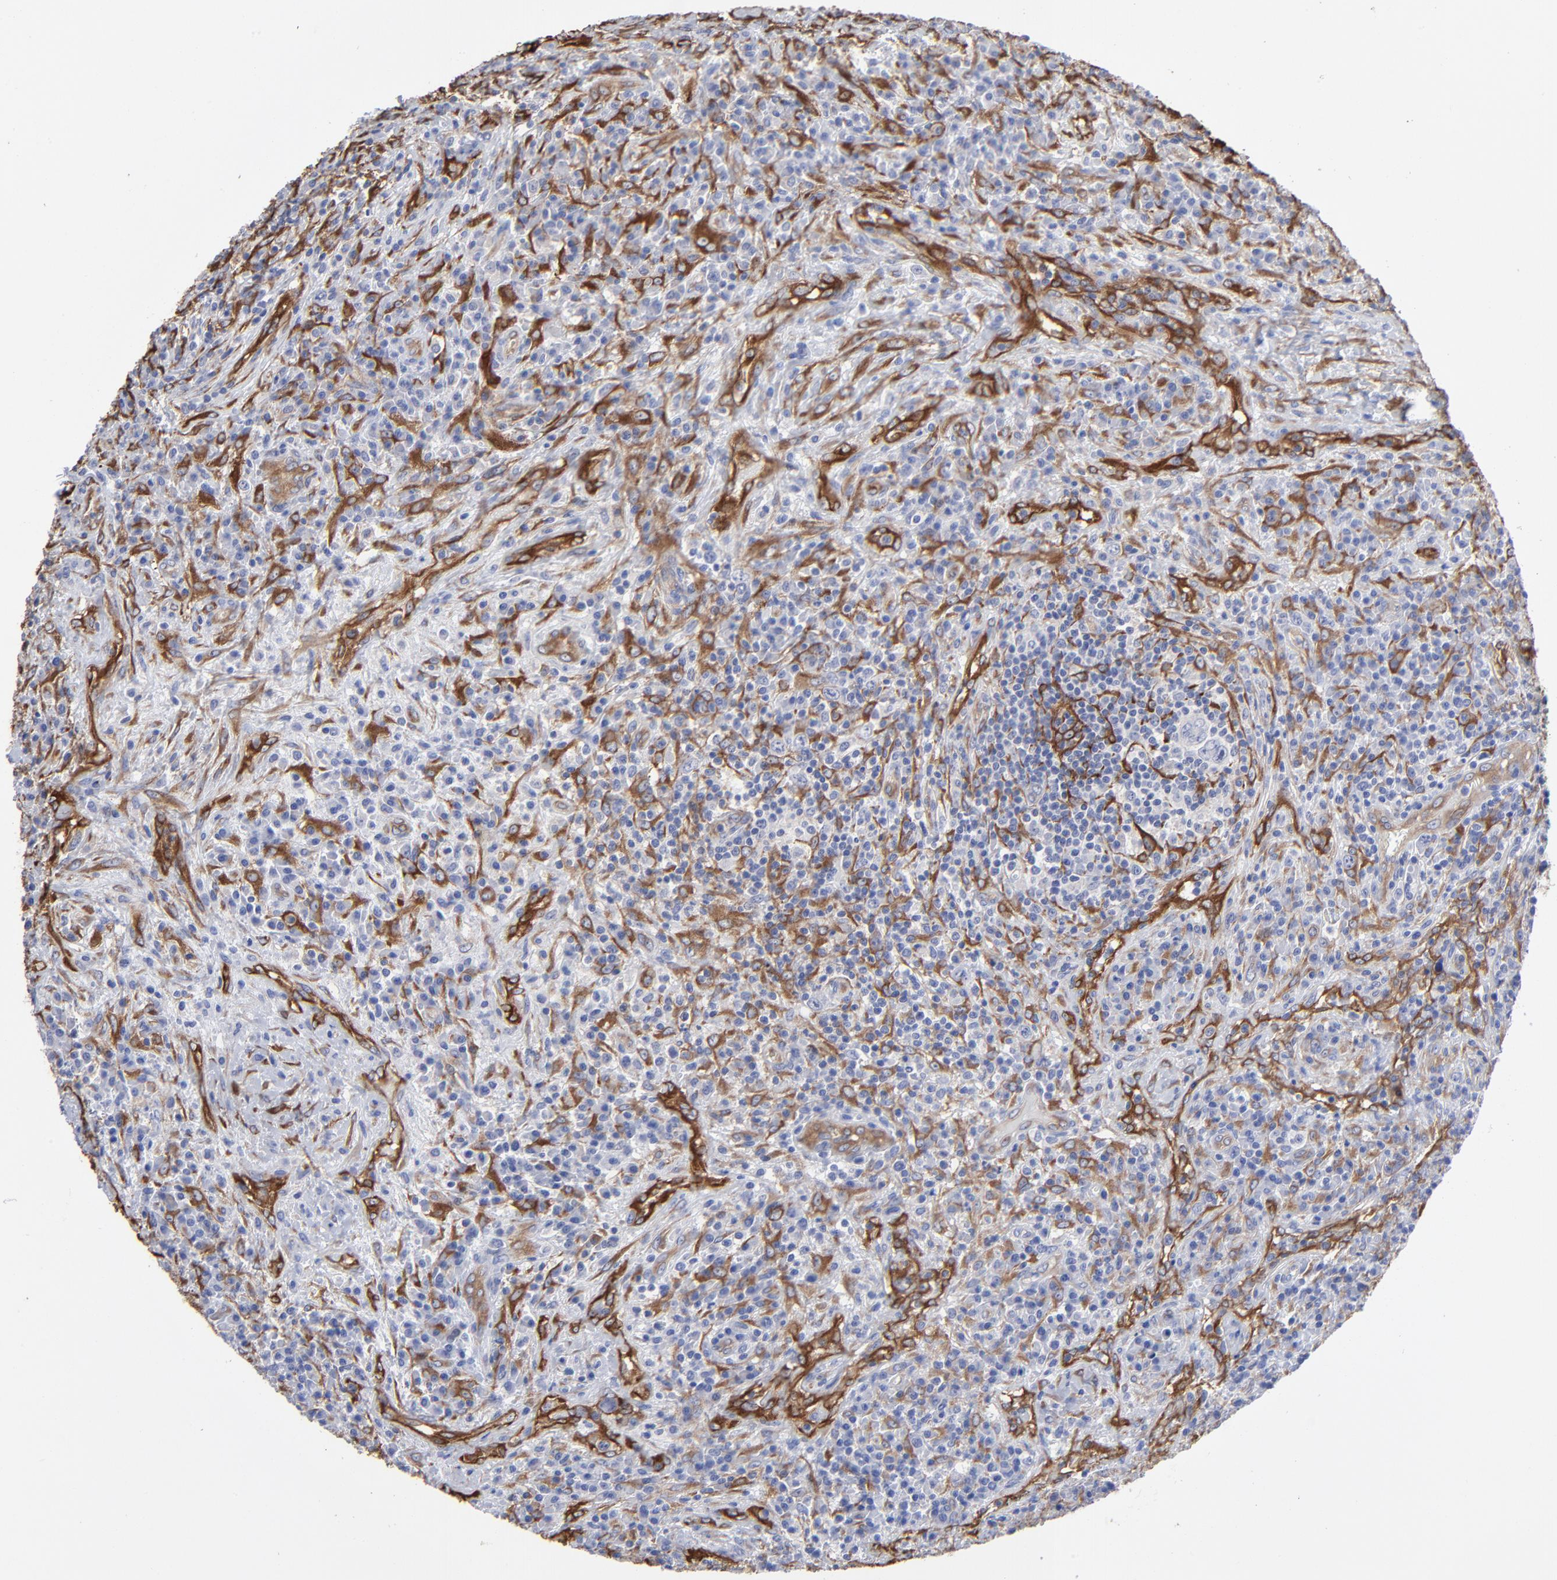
{"staining": {"intensity": "moderate", "quantity": "25%-75%", "location": "cytoplasmic/membranous"}, "tissue": "lymphoma", "cell_type": "Tumor cells", "image_type": "cancer", "snomed": [{"axis": "morphology", "description": "Hodgkin's disease, NOS"}, {"axis": "topography", "description": "Lymph node"}], "caption": "Immunohistochemistry image of neoplastic tissue: Hodgkin's disease stained using IHC shows medium levels of moderate protein expression localized specifically in the cytoplasmic/membranous of tumor cells, appearing as a cytoplasmic/membranous brown color.", "gene": "CILP", "patient": {"sex": "female", "age": 25}}